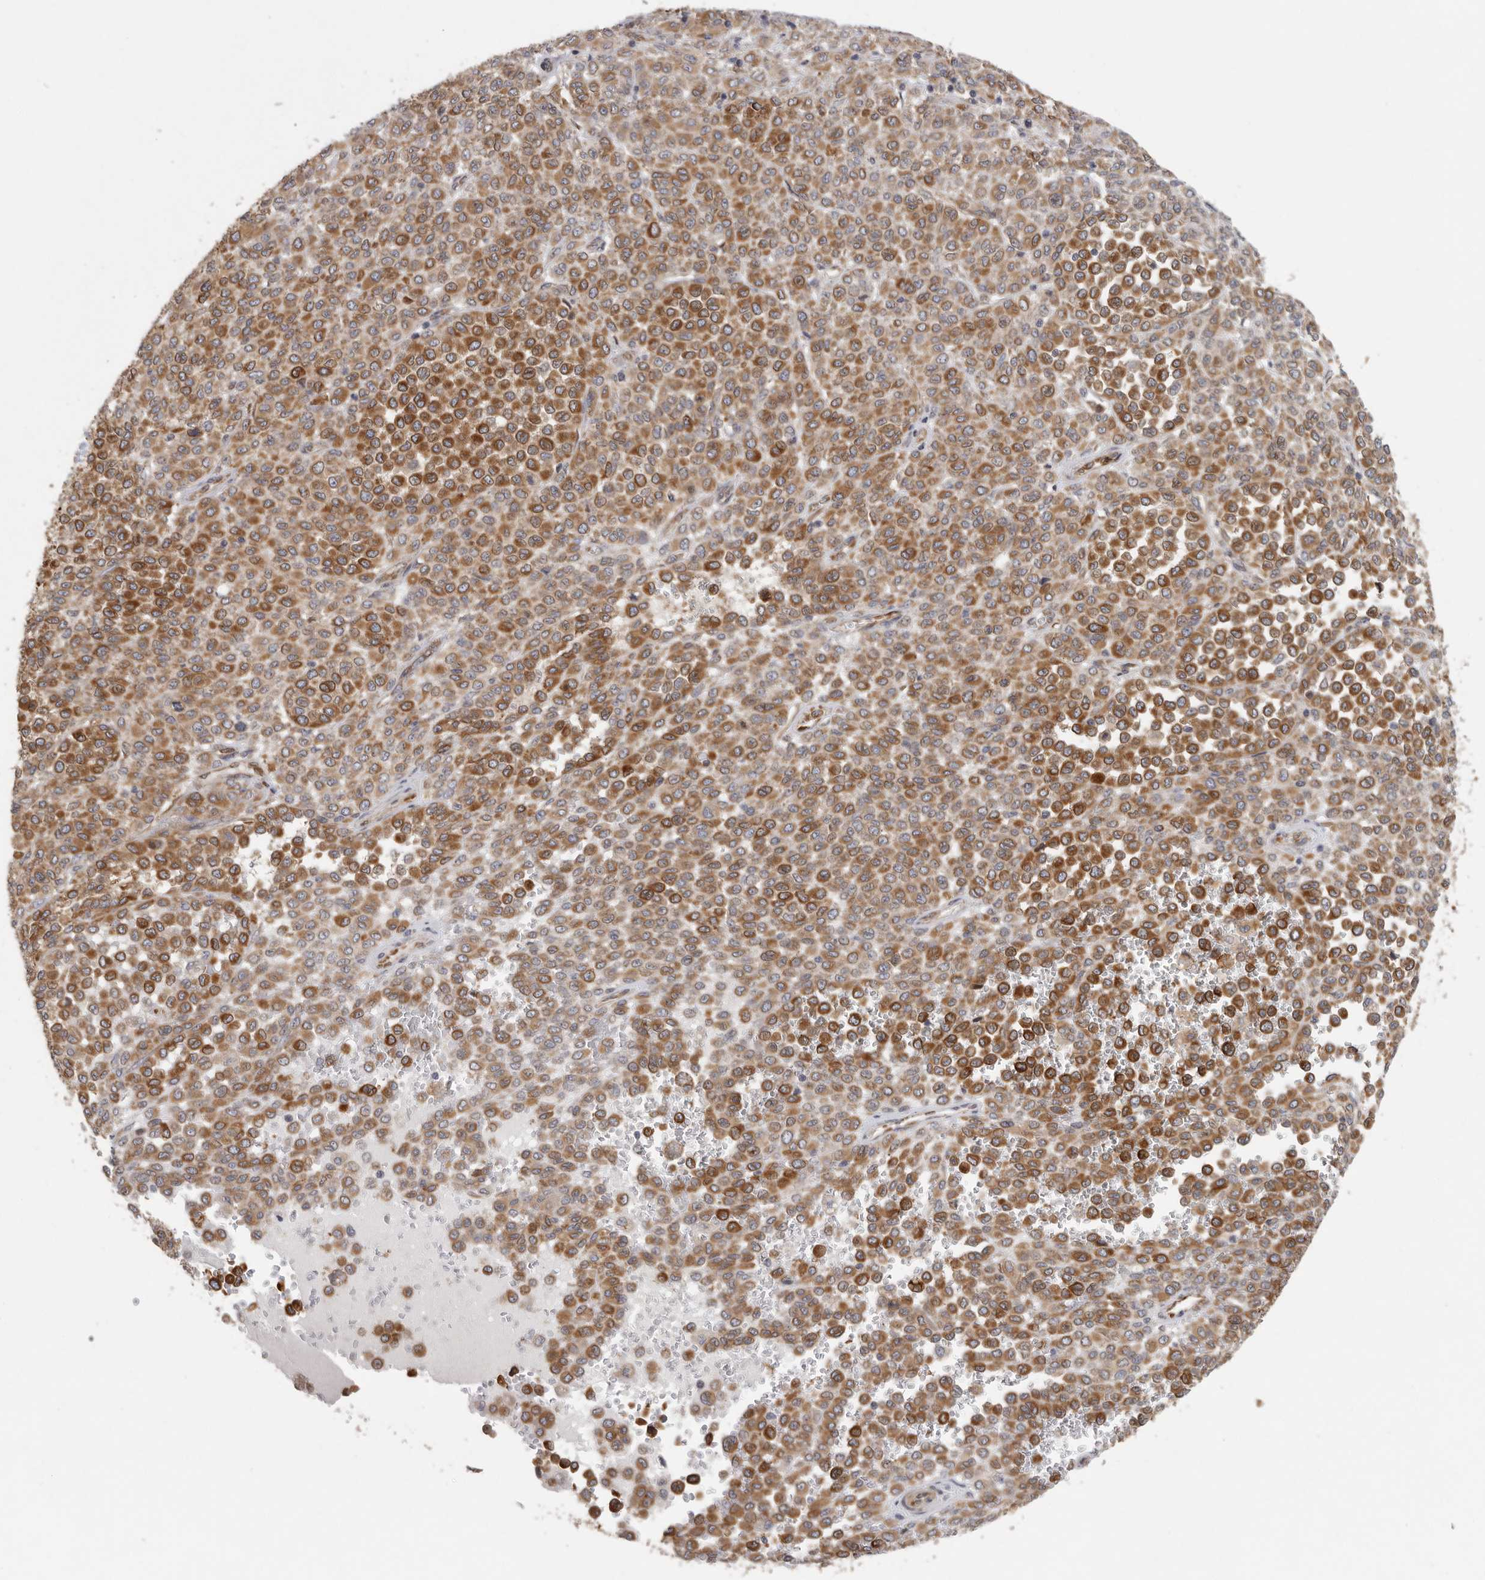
{"staining": {"intensity": "moderate", "quantity": ">75%", "location": "cytoplasmic/membranous"}, "tissue": "melanoma", "cell_type": "Tumor cells", "image_type": "cancer", "snomed": [{"axis": "morphology", "description": "Malignant melanoma, Metastatic site"}, {"axis": "topography", "description": "Pancreas"}], "caption": "Melanoma stained for a protein (brown) reveals moderate cytoplasmic/membranous positive positivity in approximately >75% of tumor cells.", "gene": "BCAP29", "patient": {"sex": "female", "age": 30}}